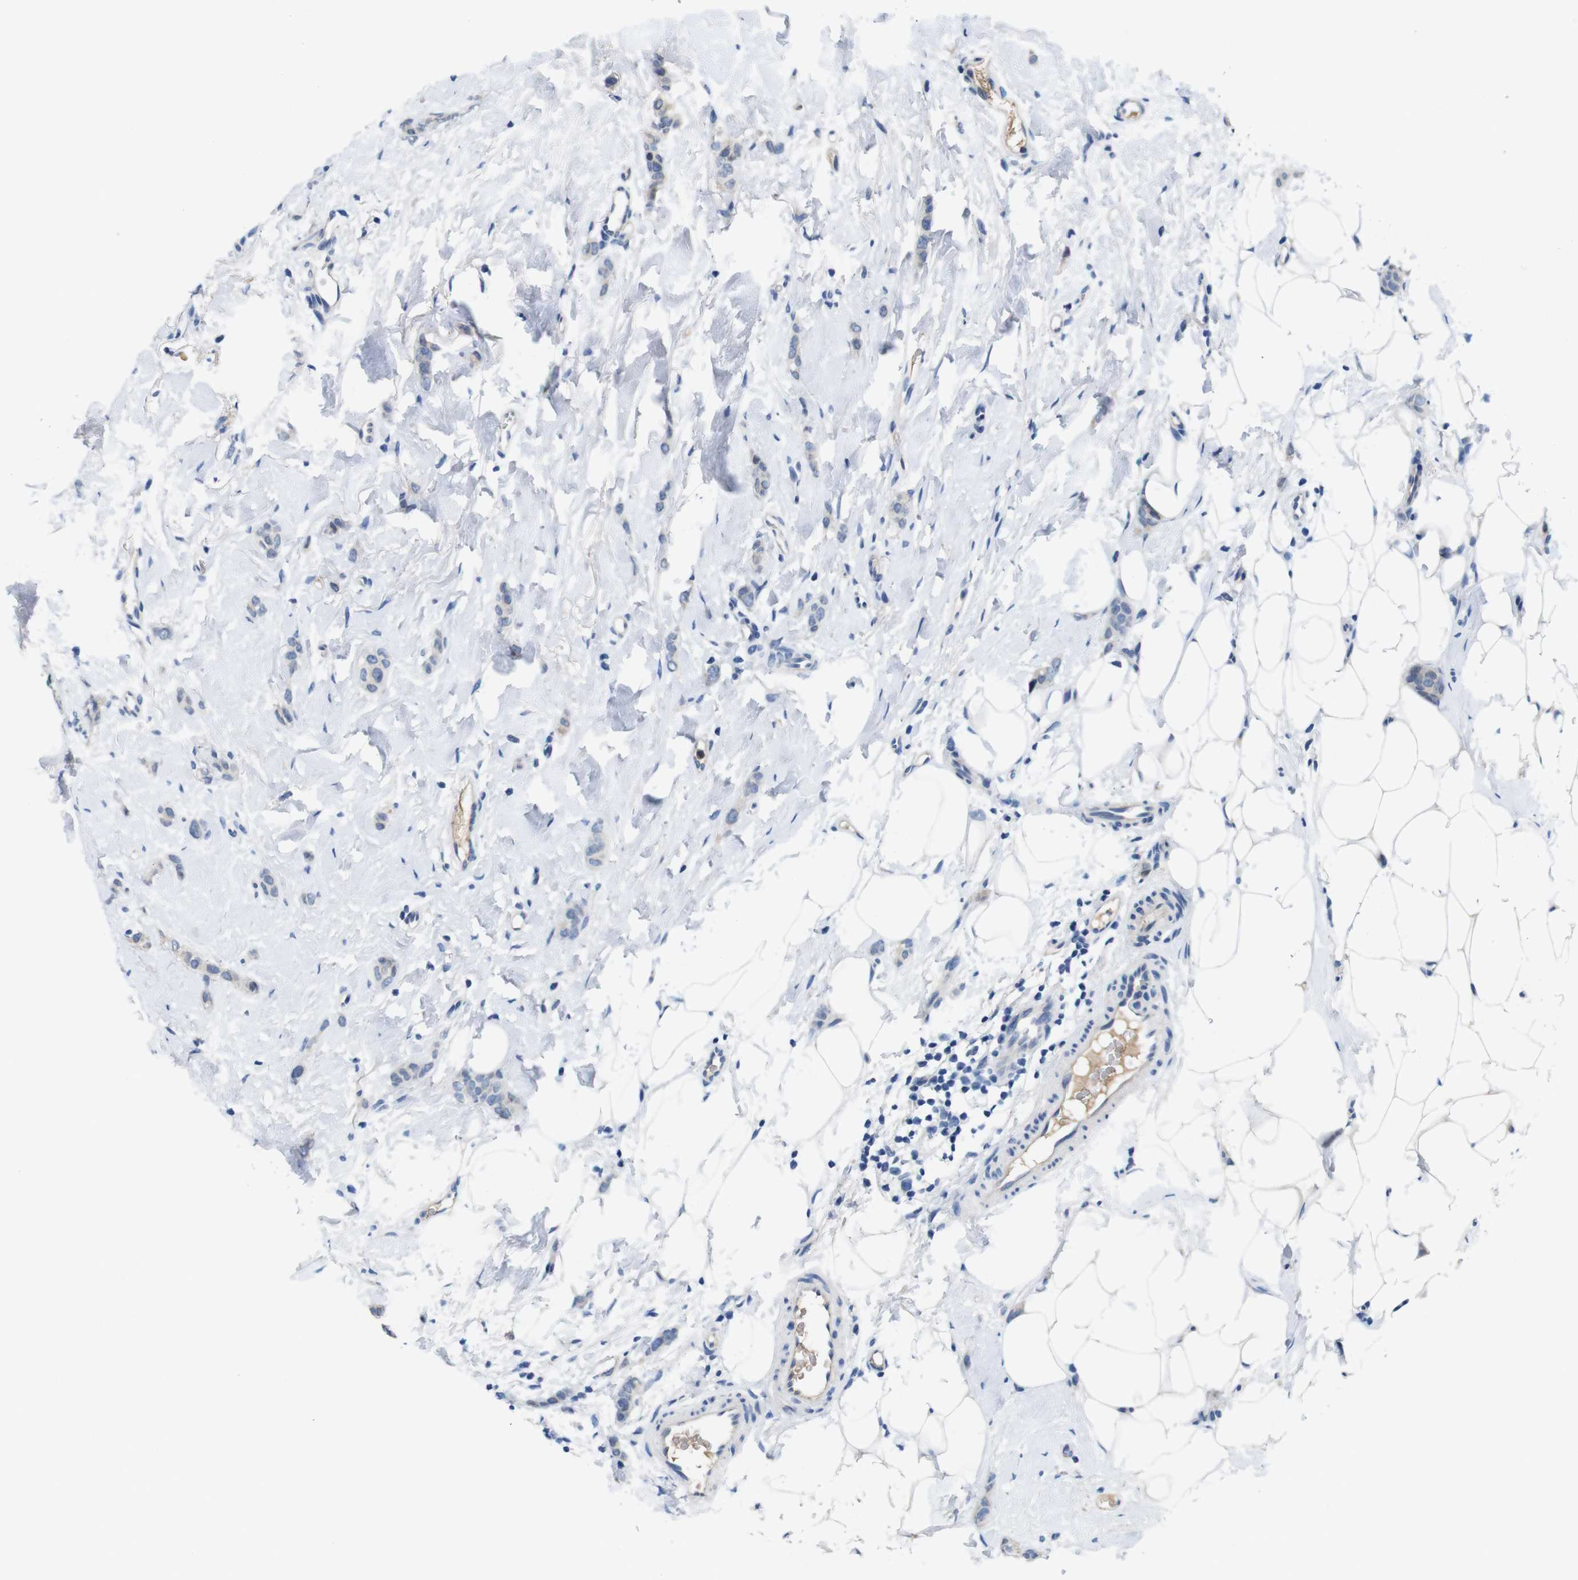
{"staining": {"intensity": "negative", "quantity": "none", "location": "none"}, "tissue": "breast cancer", "cell_type": "Tumor cells", "image_type": "cancer", "snomed": [{"axis": "morphology", "description": "Lobular carcinoma"}, {"axis": "topography", "description": "Skin"}, {"axis": "topography", "description": "Breast"}], "caption": "The image shows no significant positivity in tumor cells of breast cancer.", "gene": "C1RL", "patient": {"sex": "female", "age": 46}}